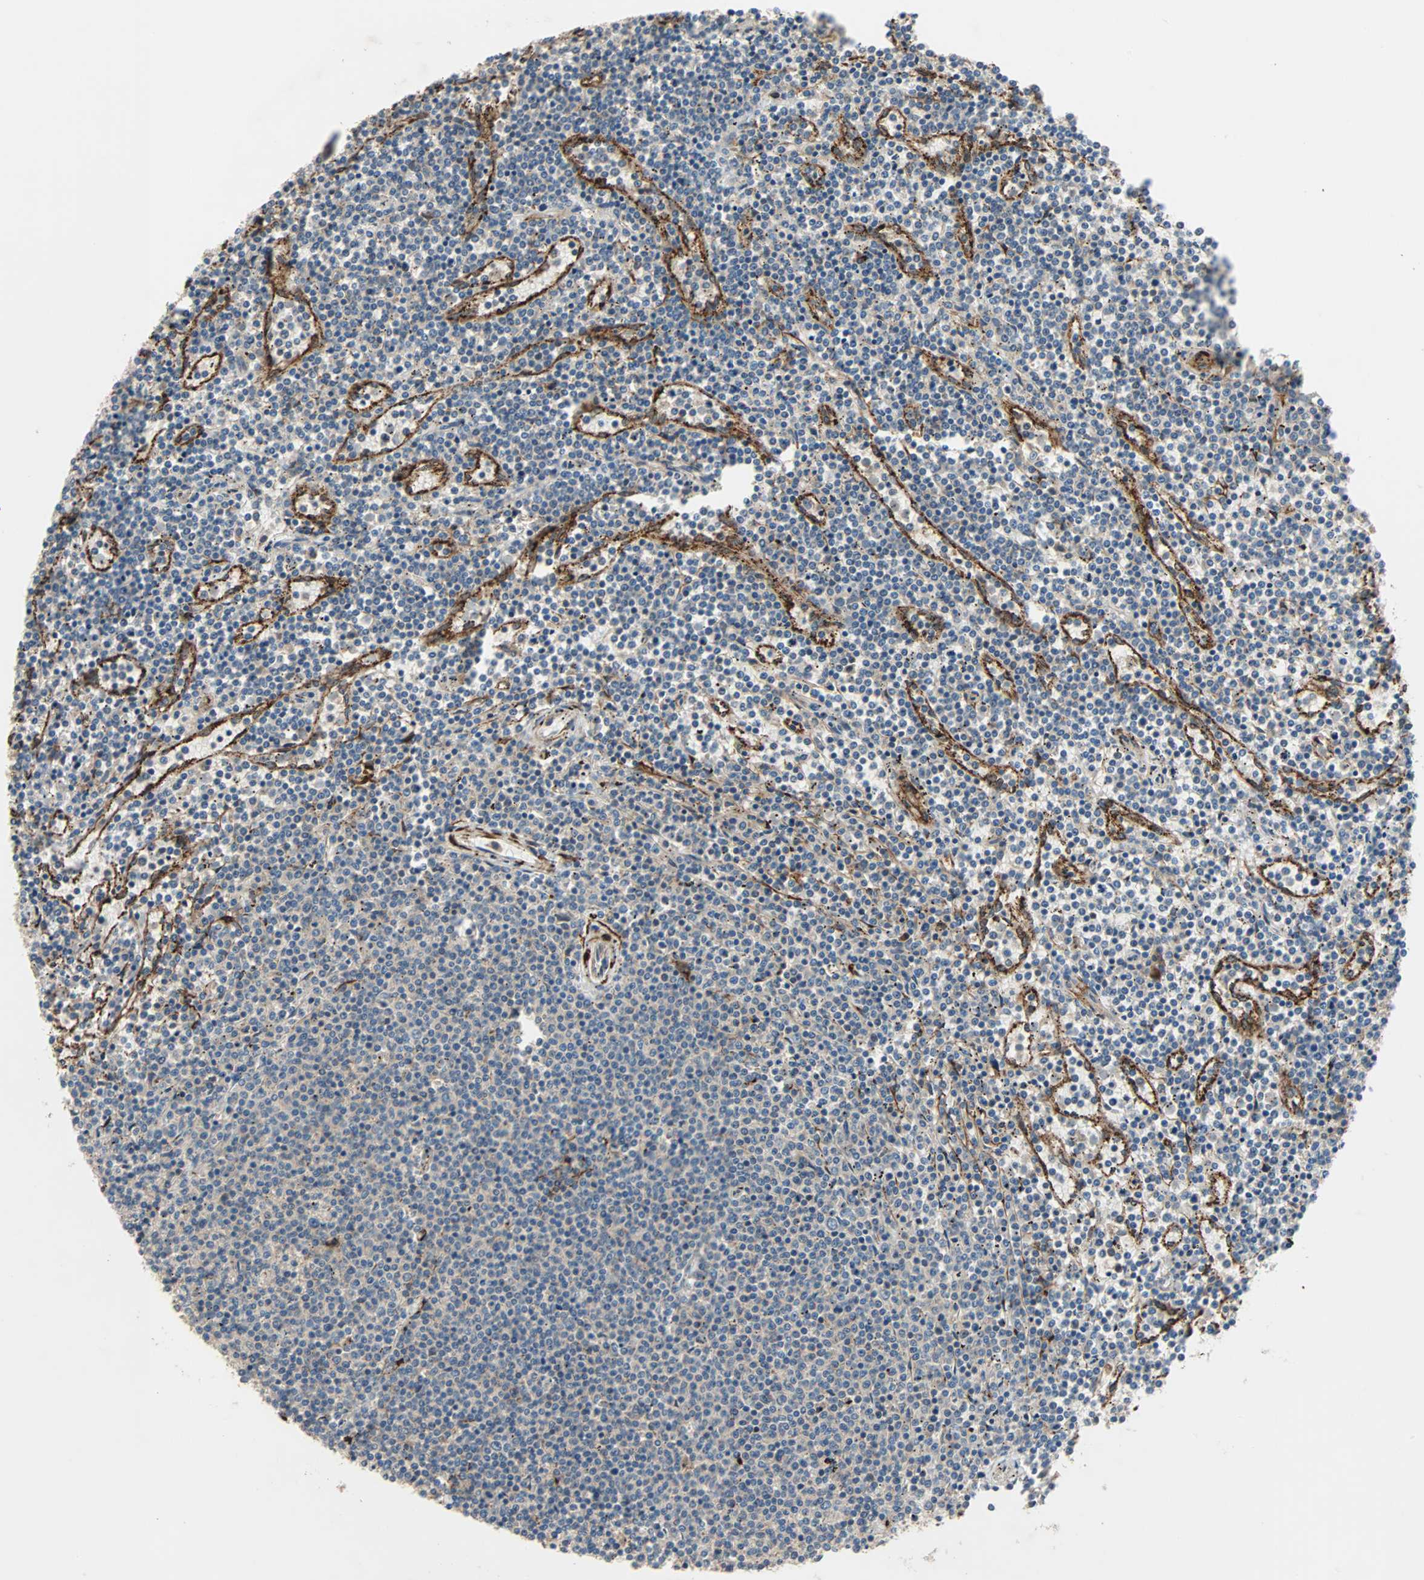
{"staining": {"intensity": "weak", "quantity": "25%-75%", "location": "cytoplasmic/membranous"}, "tissue": "lymphoma", "cell_type": "Tumor cells", "image_type": "cancer", "snomed": [{"axis": "morphology", "description": "Malignant lymphoma, non-Hodgkin's type, Low grade"}, {"axis": "topography", "description": "Spleen"}], "caption": "The immunohistochemical stain labels weak cytoplasmic/membranous expression in tumor cells of low-grade malignant lymphoma, non-Hodgkin's type tissue. Nuclei are stained in blue.", "gene": "XYLT1", "patient": {"sex": "female", "age": 50}}